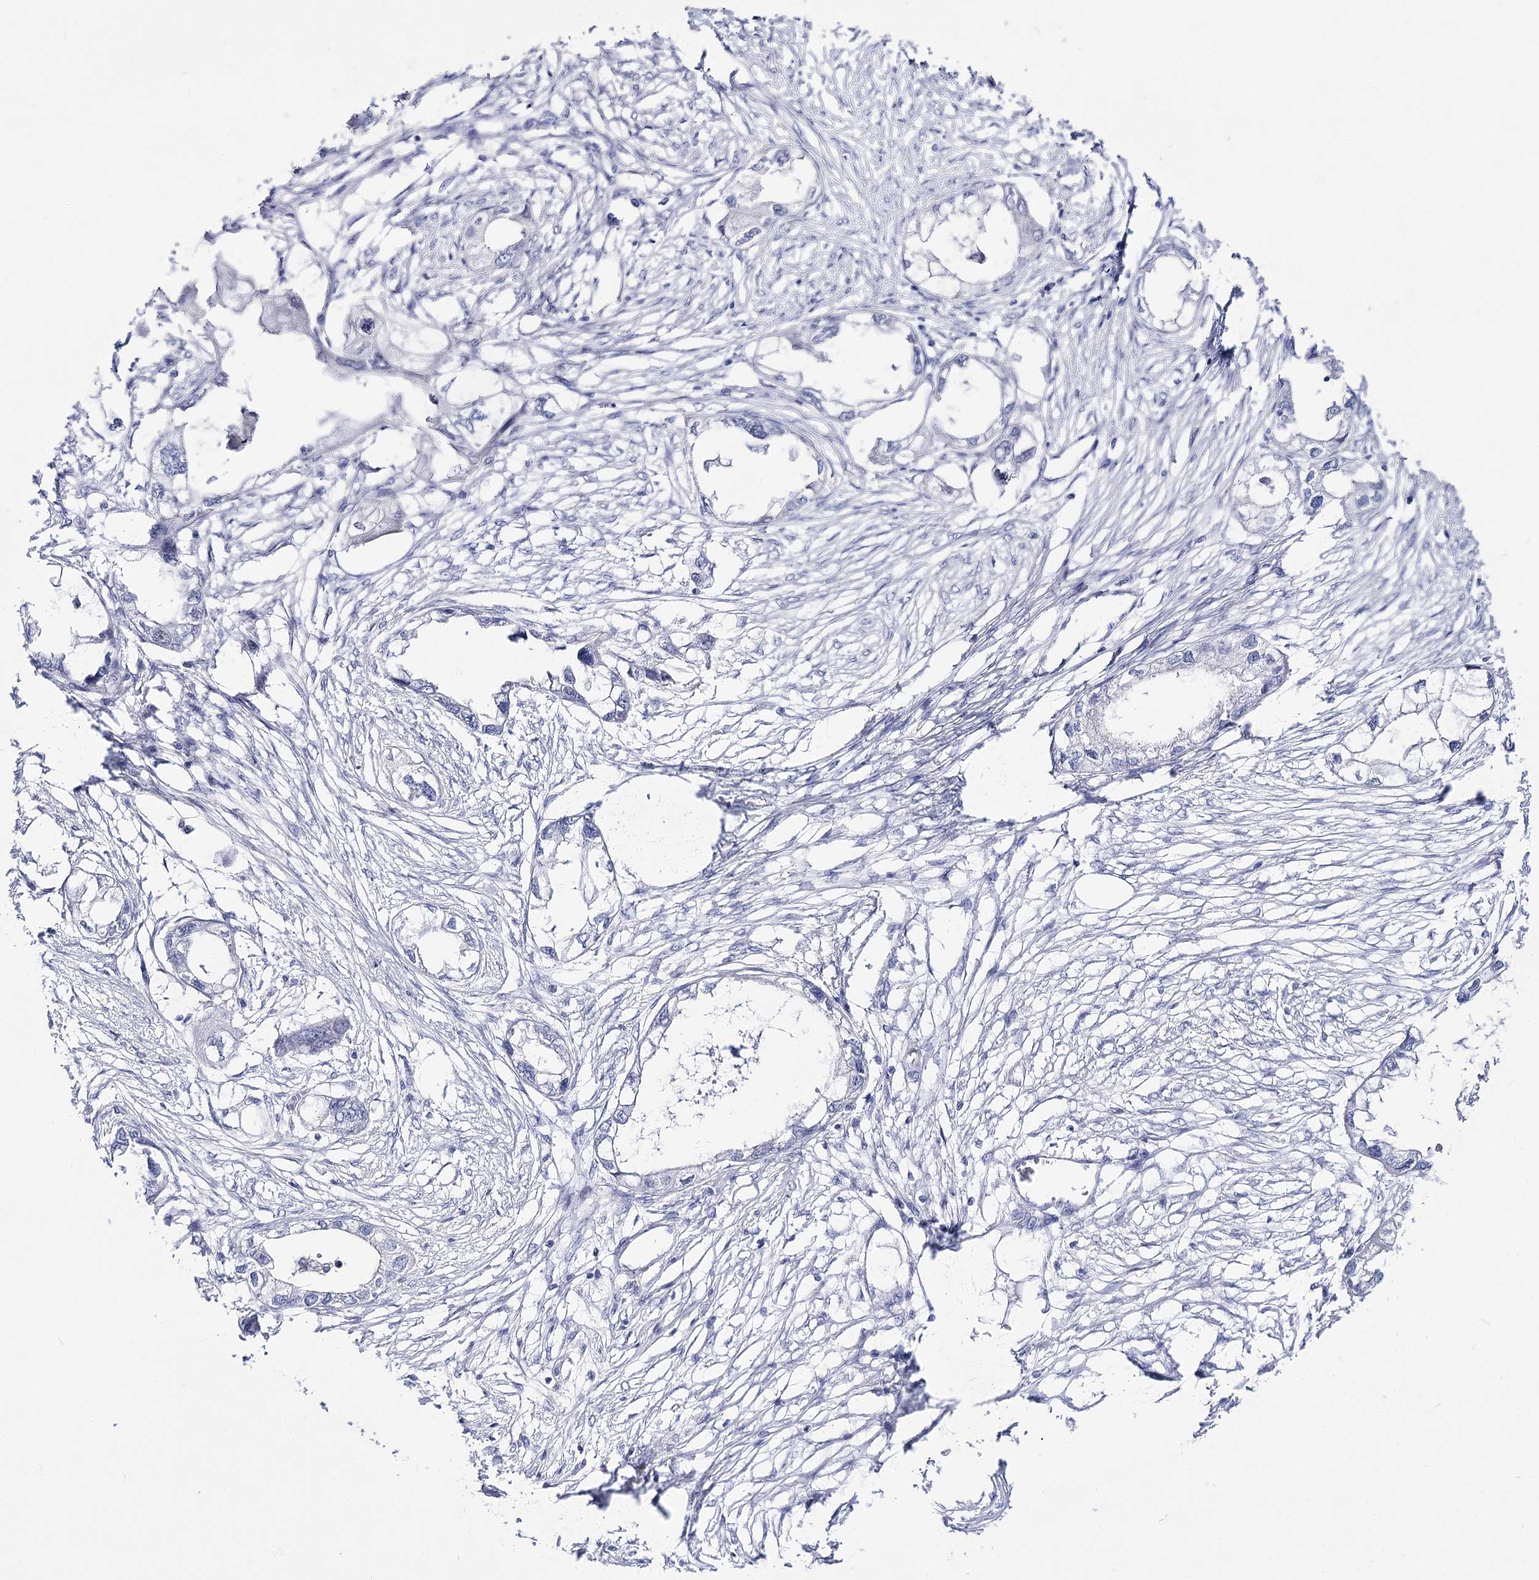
{"staining": {"intensity": "negative", "quantity": "none", "location": "none"}, "tissue": "endometrial cancer", "cell_type": "Tumor cells", "image_type": "cancer", "snomed": [{"axis": "morphology", "description": "Adenocarcinoma, NOS"}, {"axis": "morphology", "description": "Adenocarcinoma, metastatic, NOS"}, {"axis": "topography", "description": "Adipose tissue"}, {"axis": "topography", "description": "Endometrium"}], "caption": "This is an immunohistochemistry histopathology image of human endometrial cancer (metastatic adenocarcinoma). There is no expression in tumor cells.", "gene": "NRAP", "patient": {"sex": "female", "age": 67}}